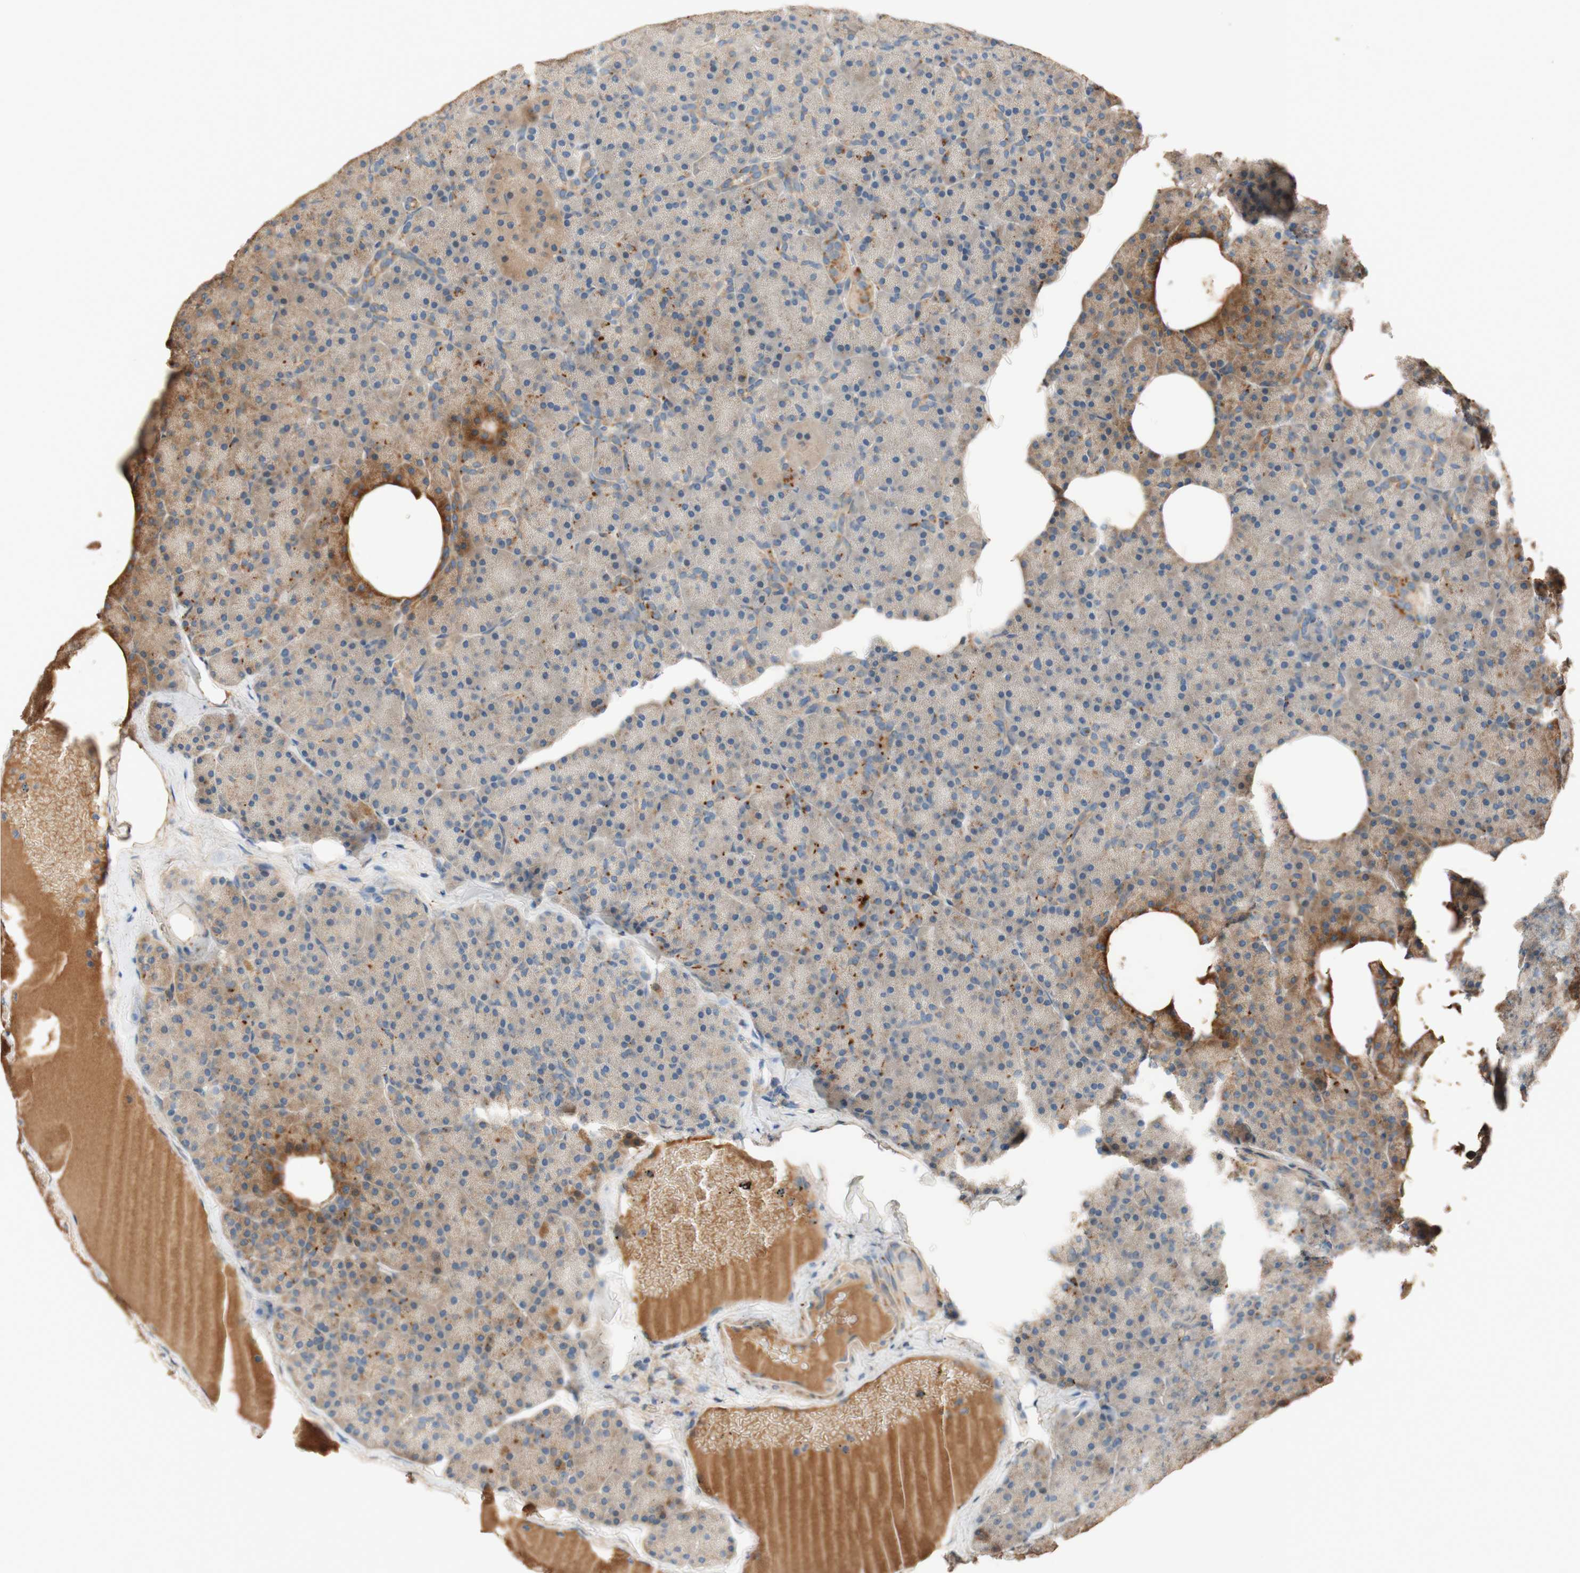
{"staining": {"intensity": "moderate", "quantity": "<25%", "location": "cytoplasmic/membranous"}, "tissue": "pancreas", "cell_type": "Exocrine glandular cells", "image_type": "normal", "snomed": [{"axis": "morphology", "description": "Normal tissue, NOS"}, {"axis": "topography", "description": "Pancreas"}], "caption": "Immunohistochemical staining of unremarkable pancreas reveals low levels of moderate cytoplasmic/membranous positivity in about <25% of exocrine glandular cells. (brown staining indicates protein expression, while blue staining denotes nuclei).", "gene": "PTPN21", "patient": {"sex": "female", "age": 35}}